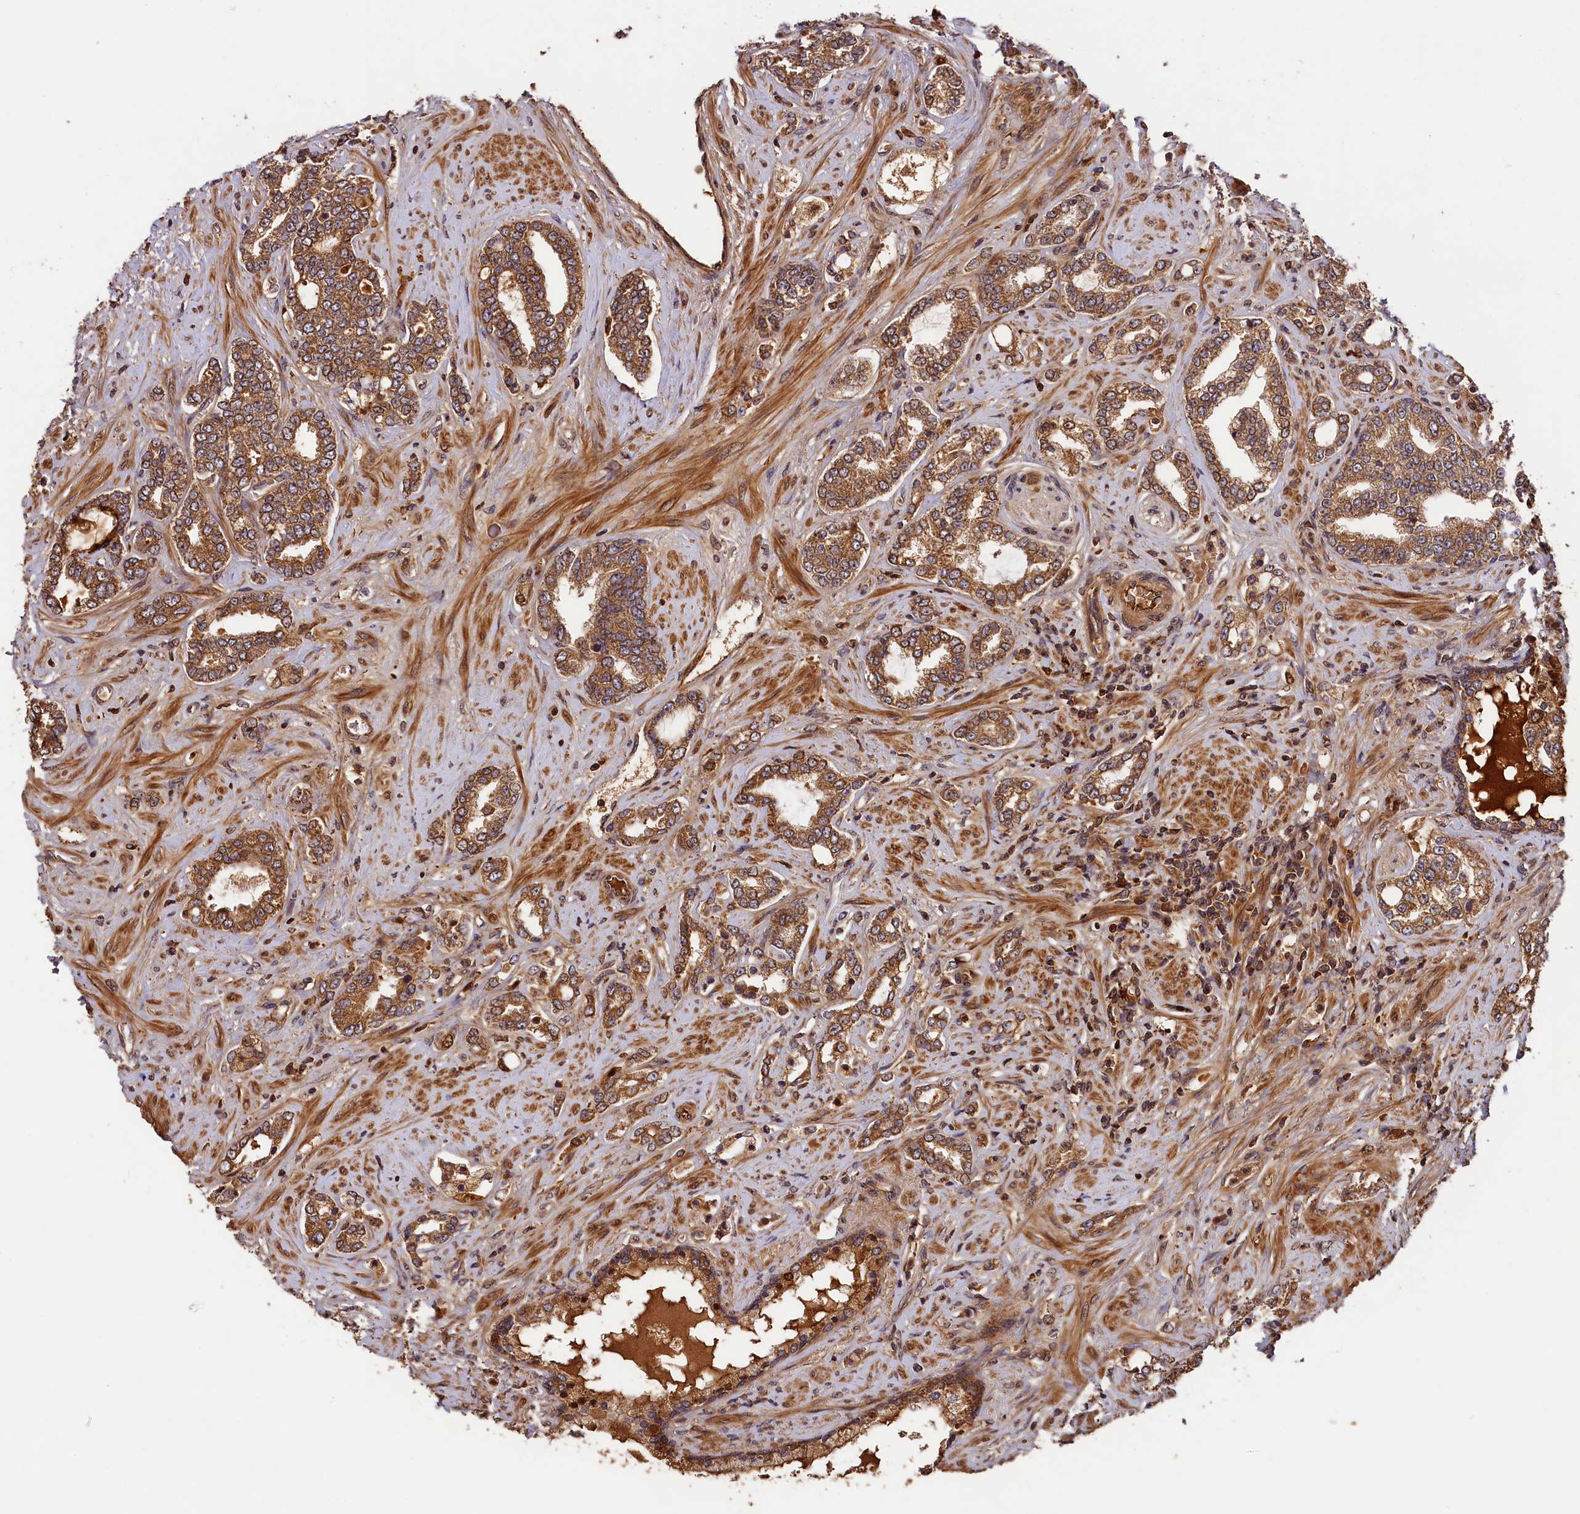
{"staining": {"intensity": "moderate", "quantity": ">75%", "location": "cytoplasmic/membranous"}, "tissue": "prostate cancer", "cell_type": "Tumor cells", "image_type": "cancer", "snomed": [{"axis": "morphology", "description": "Adenocarcinoma, High grade"}, {"axis": "topography", "description": "Prostate"}], "caption": "Prostate adenocarcinoma (high-grade) tissue reveals moderate cytoplasmic/membranous staining in approximately >75% of tumor cells The staining is performed using DAB (3,3'-diaminobenzidine) brown chromogen to label protein expression. The nuclei are counter-stained blue using hematoxylin.", "gene": "HMOX2", "patient": {"sex": "male", "age": 64}}